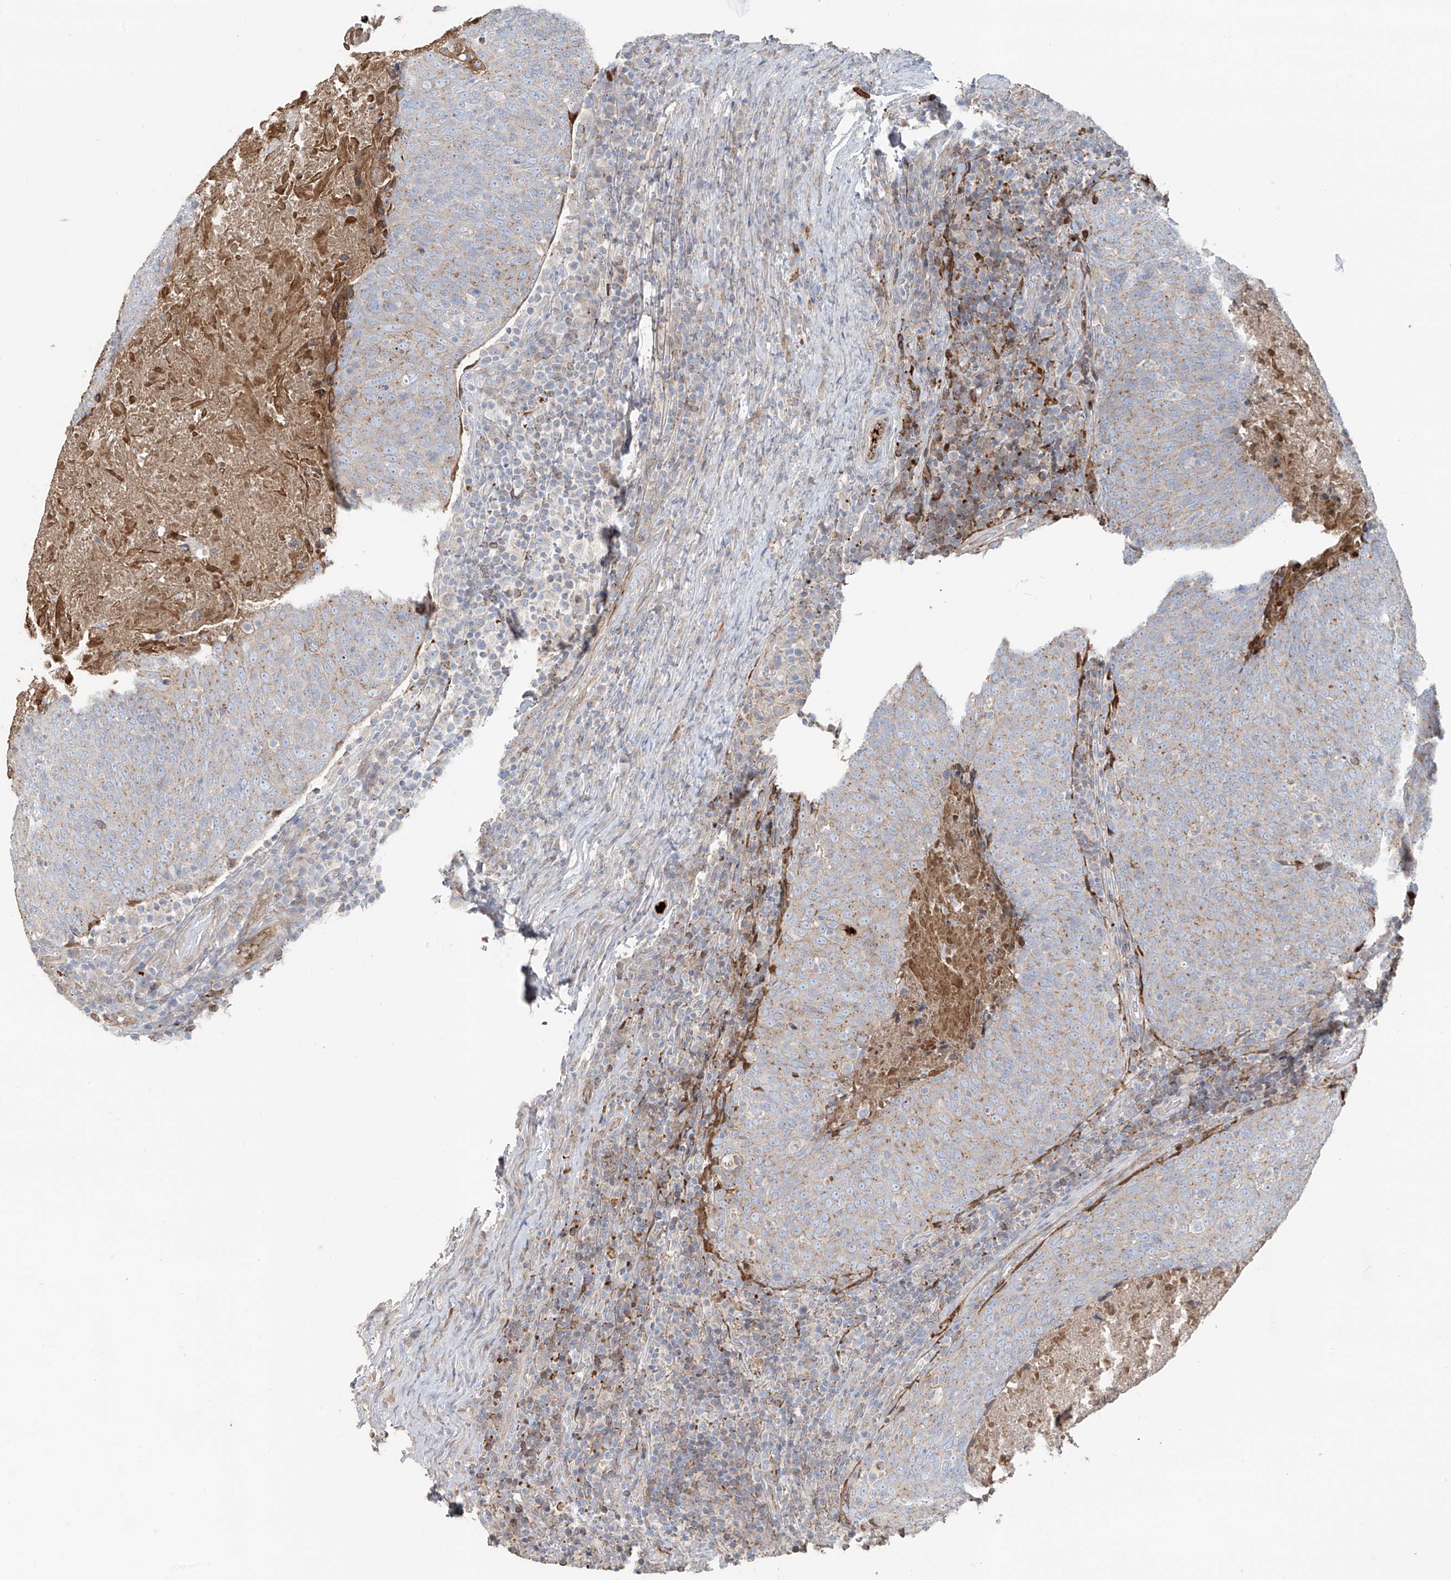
{"staining": {"intensity": "weak", "quantity": "25%-75%", "location": "cytoplasmic/membranous"}, "tissue": "head and neck cancer", "cell_type": "Tumor cells", "image_type": "cancer", "snomed": [{"axis": "morphology", "description": "Squamous cell carcinoma, NOS"}, {"axis": "morphology", "description": "Squamous cell carcinoma, metastatic, NOS"}, {"axis": "topography", "description": "Lymph node"}, {"axis": "topography", "description": "Head-Neck"}], "caption": "Head and neck cancer (metastatic squamous cell carcinoma) stained for a protein (brown) displays weak cytoplasmic/membranous positive expression in about 25%-75% of tumor cells.", "gene": "ABTB1", "patient": {"sex": "male", "age": 62}}